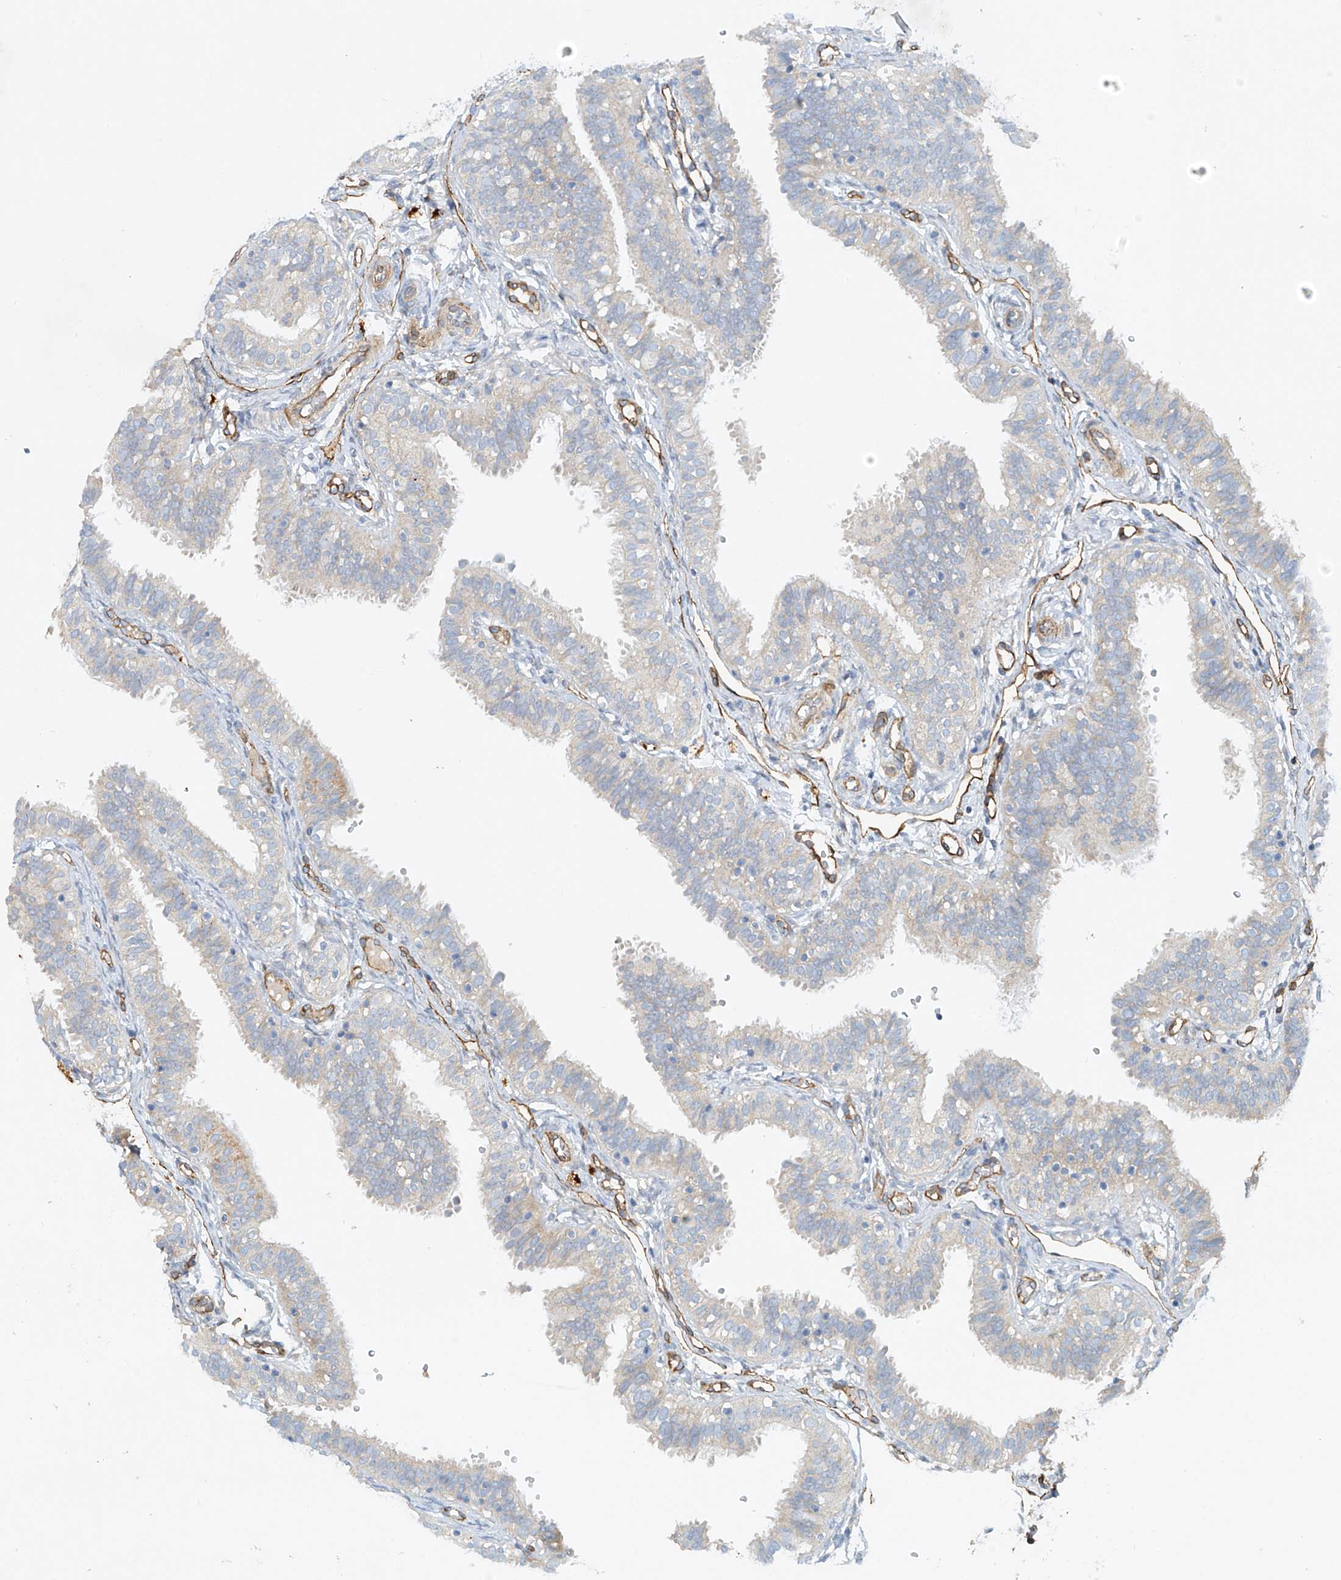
{"staining": {"intensity": "negative", "quantity": "none", "location": "none"}, "tissue": "fallopian tube", "cell_type": "Glandular cells", "image_type": "normal", "snomed": [{"axis": "morphology", "description": "Normal tissue, NOS"}, {"axis": "topography", "description": "Fallopian tube"}], "caption": "IHC micrograph of unremarkable fallopian tube: fallopian tube stained with DAB (3,3'-diaminobenzidine) demonstrates no significant protein staining in glandular cells. (DAB (3,3'-diaminobenzidine) immunohistochemistry visualized using brightfield microscopy, high magnification).", "gene": "ENSG00000266202", "patient": {"sex": "female", "age": 35}}